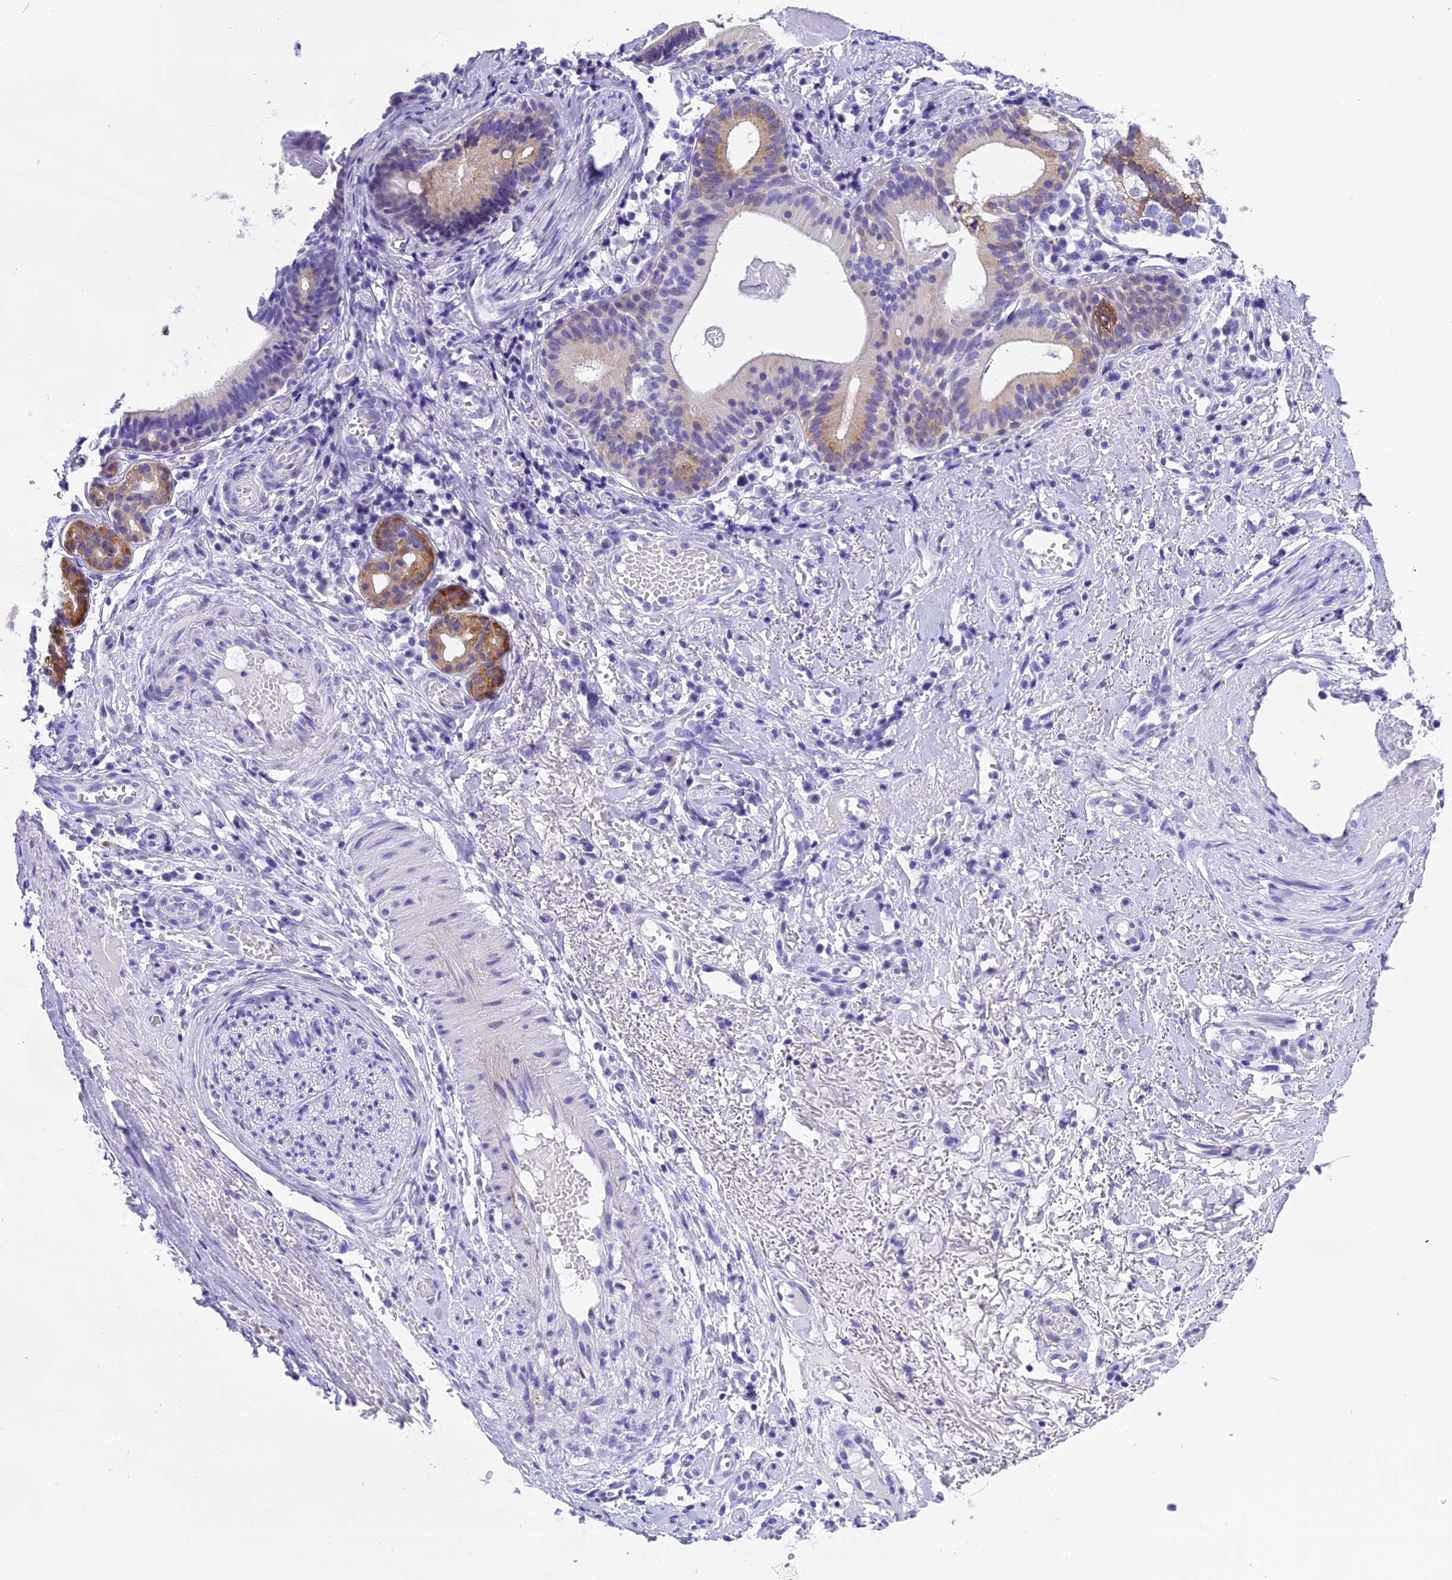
{"staining": {"intensity": "negative", "quantity": "none", "location": "none"}, "tissue": "adipose tissue", "cell_type": "Adipocytes", "image_type": "normal", "snomed": [{"axis": "morphology", "description": "Normal tissue, NOS"}, {"axis": "morphology", "description": "Basal cell carcinoma"}, {"axis": "topography", "description": "Cartilage tissue"}, {"axis": "topography", "description": "Nasopharynx"}, {"axis": "topography", "description": "Oral tissue"}], "caption": "An immunohistochemistry (IHC) photomicrograph of normal adipose tissue is shown. There is no staining in adipocytes of adipose tissue. (Immunohistochemistry (ihc), brightfield microscopy, high magnification).", "gene": "KCTD14", "patient": {"sex": "female", "age": 77}}